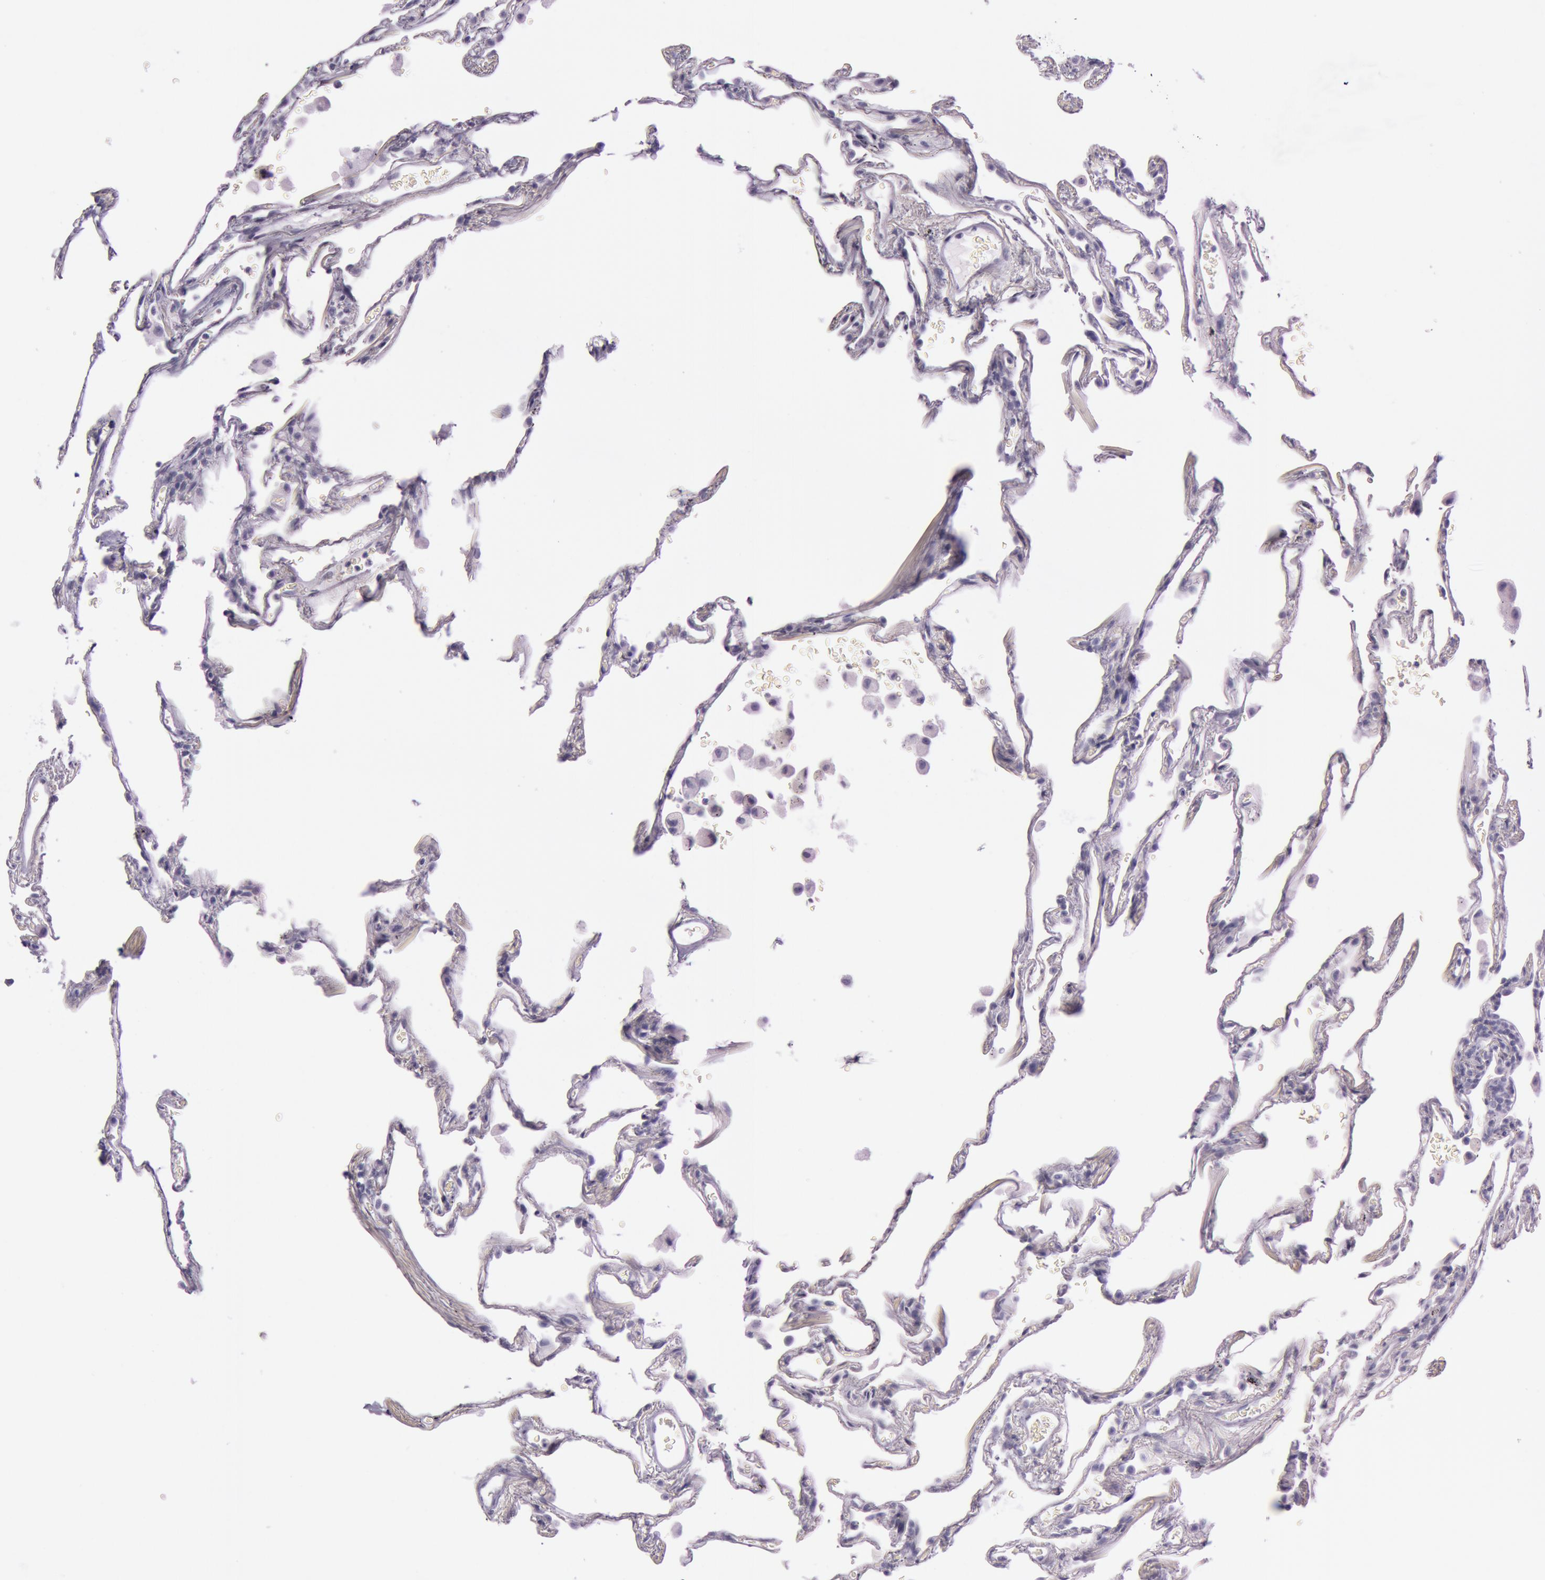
{"staining": {"intensity": "negative", "quantity": "none", "location": "none"}, "tissue": "lung", "cell_type": "Alveolar cells", "image_type": "normal", "snomed": [{"axis": "morphology", "description": "Normal tissue, NOS"}, {"axis": "morphology", "description": "Inflammation, NOS"}, {"axis": "topography", "description": "Lung"}], "caption": "Immunohistochemical staining of benign human lung shows no significant positivity in alveolar cells.", "gene": "S100A7", "patient": {"sex": "male", "age": 69}}